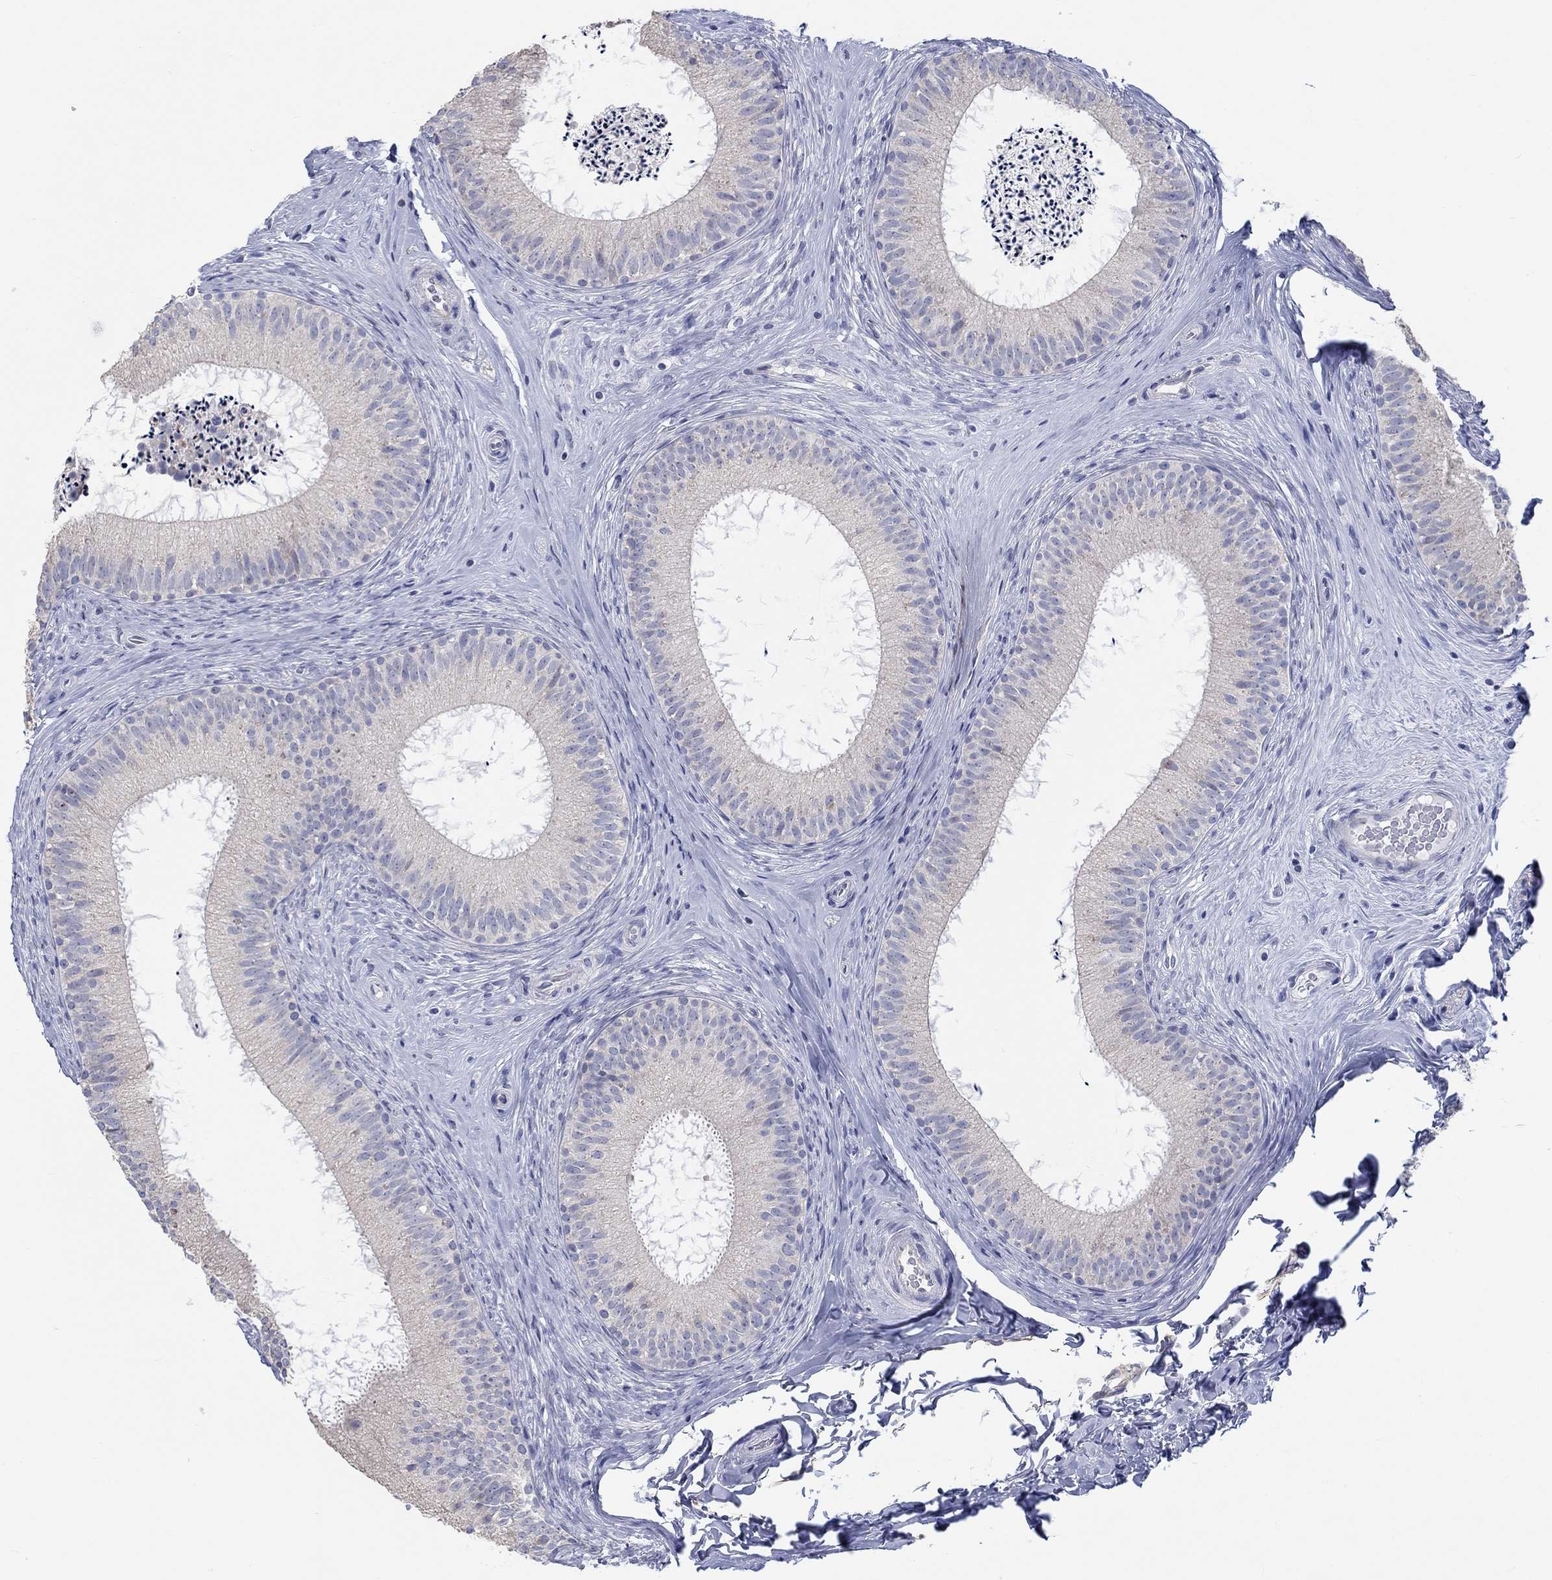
{"staining": {"intensity": "weak", "quantity": "<25%", "location": "cytoplasmic/membranous"}, "tissue": "epididymis", "cell_type": "Glandular cells", "image_type": "normal", "snomed": [{"axis": "morphology", "description": "Normal tissue, NOS"}, {"axis": "morphology", "description": "Carcinoma, Embryonal, NOS"}, {"axis": "topography", "description": "Testis"}, {"axis": "topography", "description": "Epididymis"}], "caption": "IHC photomicrograph of normal human epididymis stained for a protein (brown), which shows no expression in glandular cells.", "gene": "LRRC4C", "patient": {"sex": "male", "age": 24}}